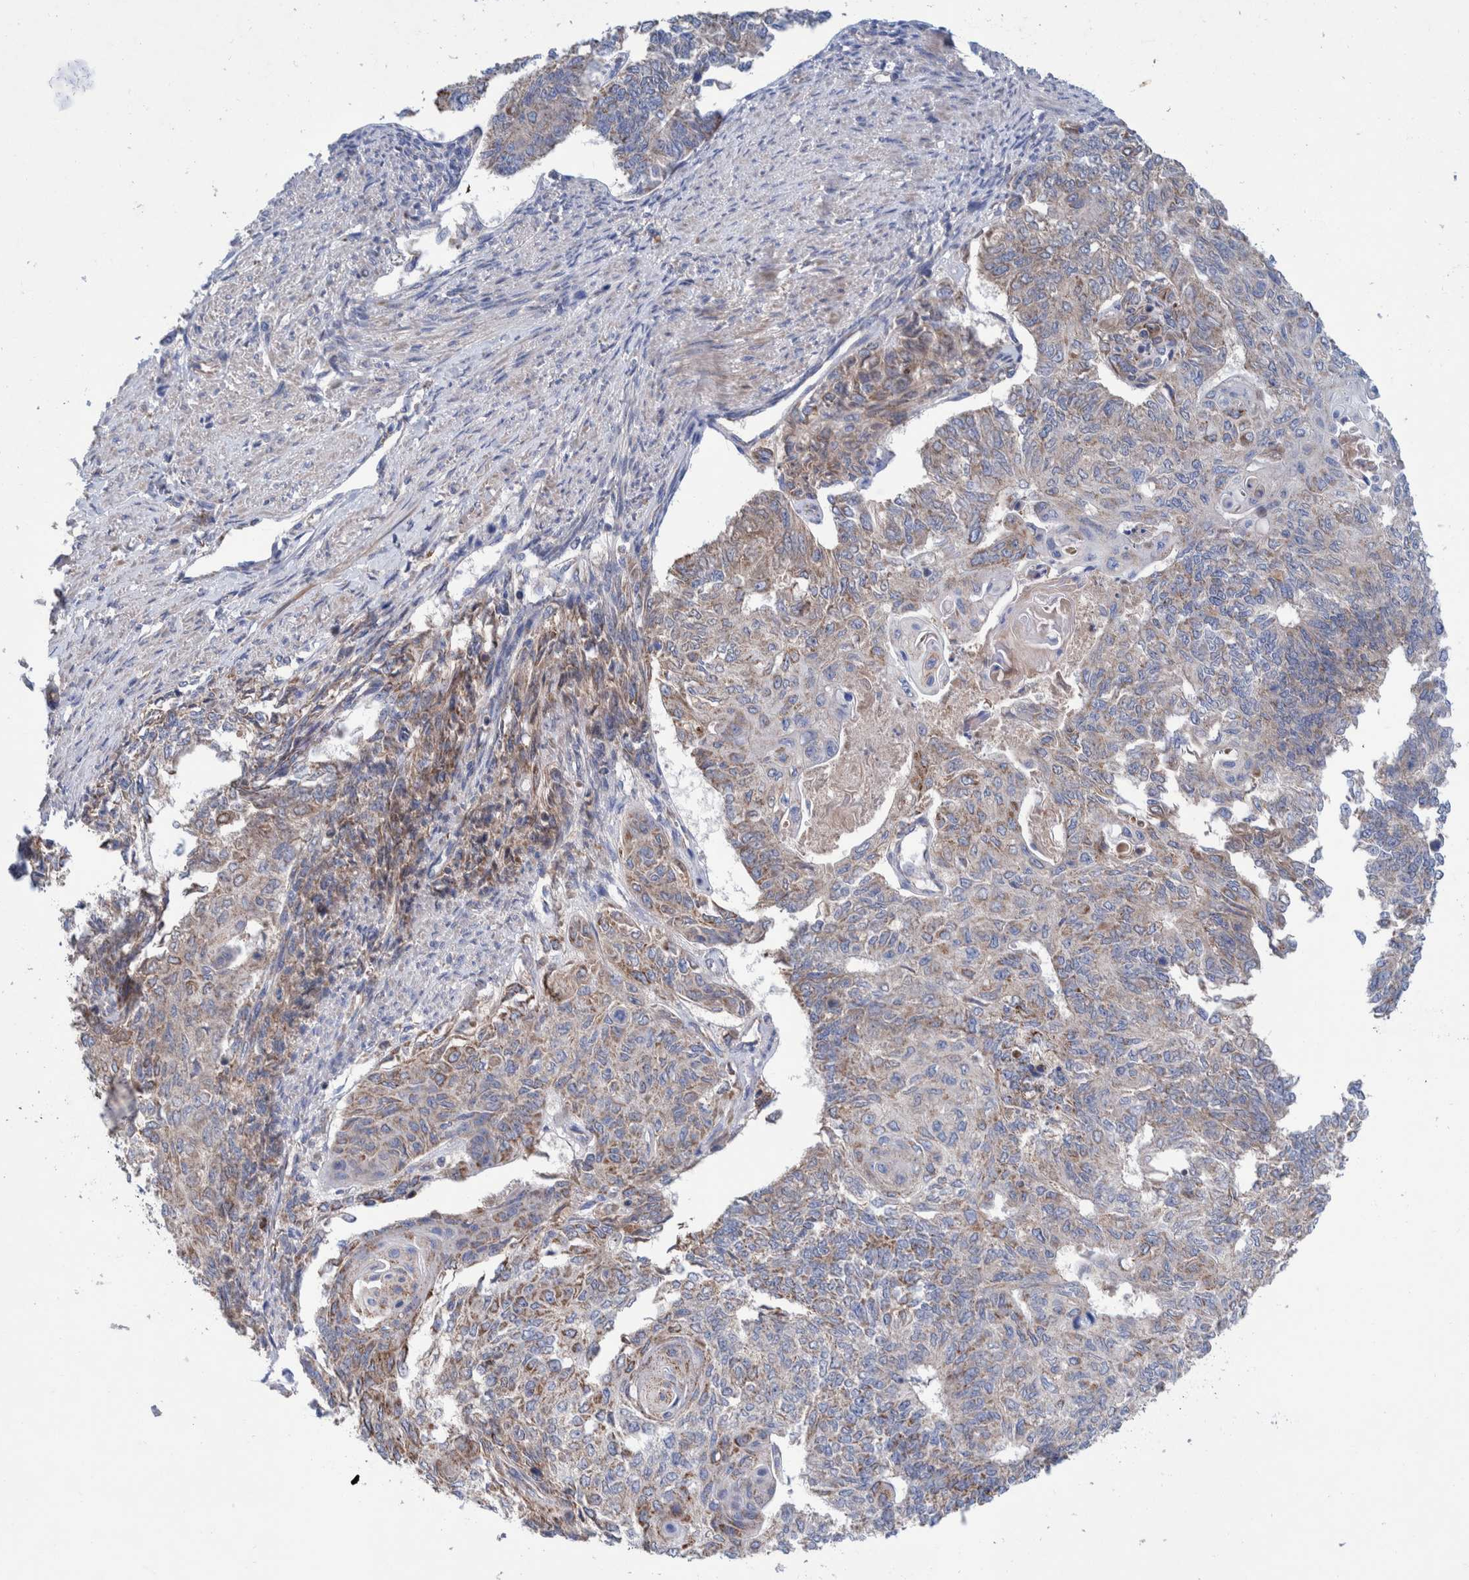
{"staining": {"intensity": "moderate", "quantity": "<25%", "location": "cytoplasmic/membranous"}, "tissue": "endometrial cancer", "cell_type": "Tumor cells", "image_type": "cancer", "snomed": [{"axis": "morphology", "description": "Adenocarcinoma, NOS"}, {"axis": "topography", "description": "Endometrium"}], "caption": "Moderate cytoplasmic/membranous staining is present in approximately <25% of tumor cells in endometrial cancer (adenocarcinoma).", "gene": "DECR1", "patient": {"sex": "female", "age": 32}}